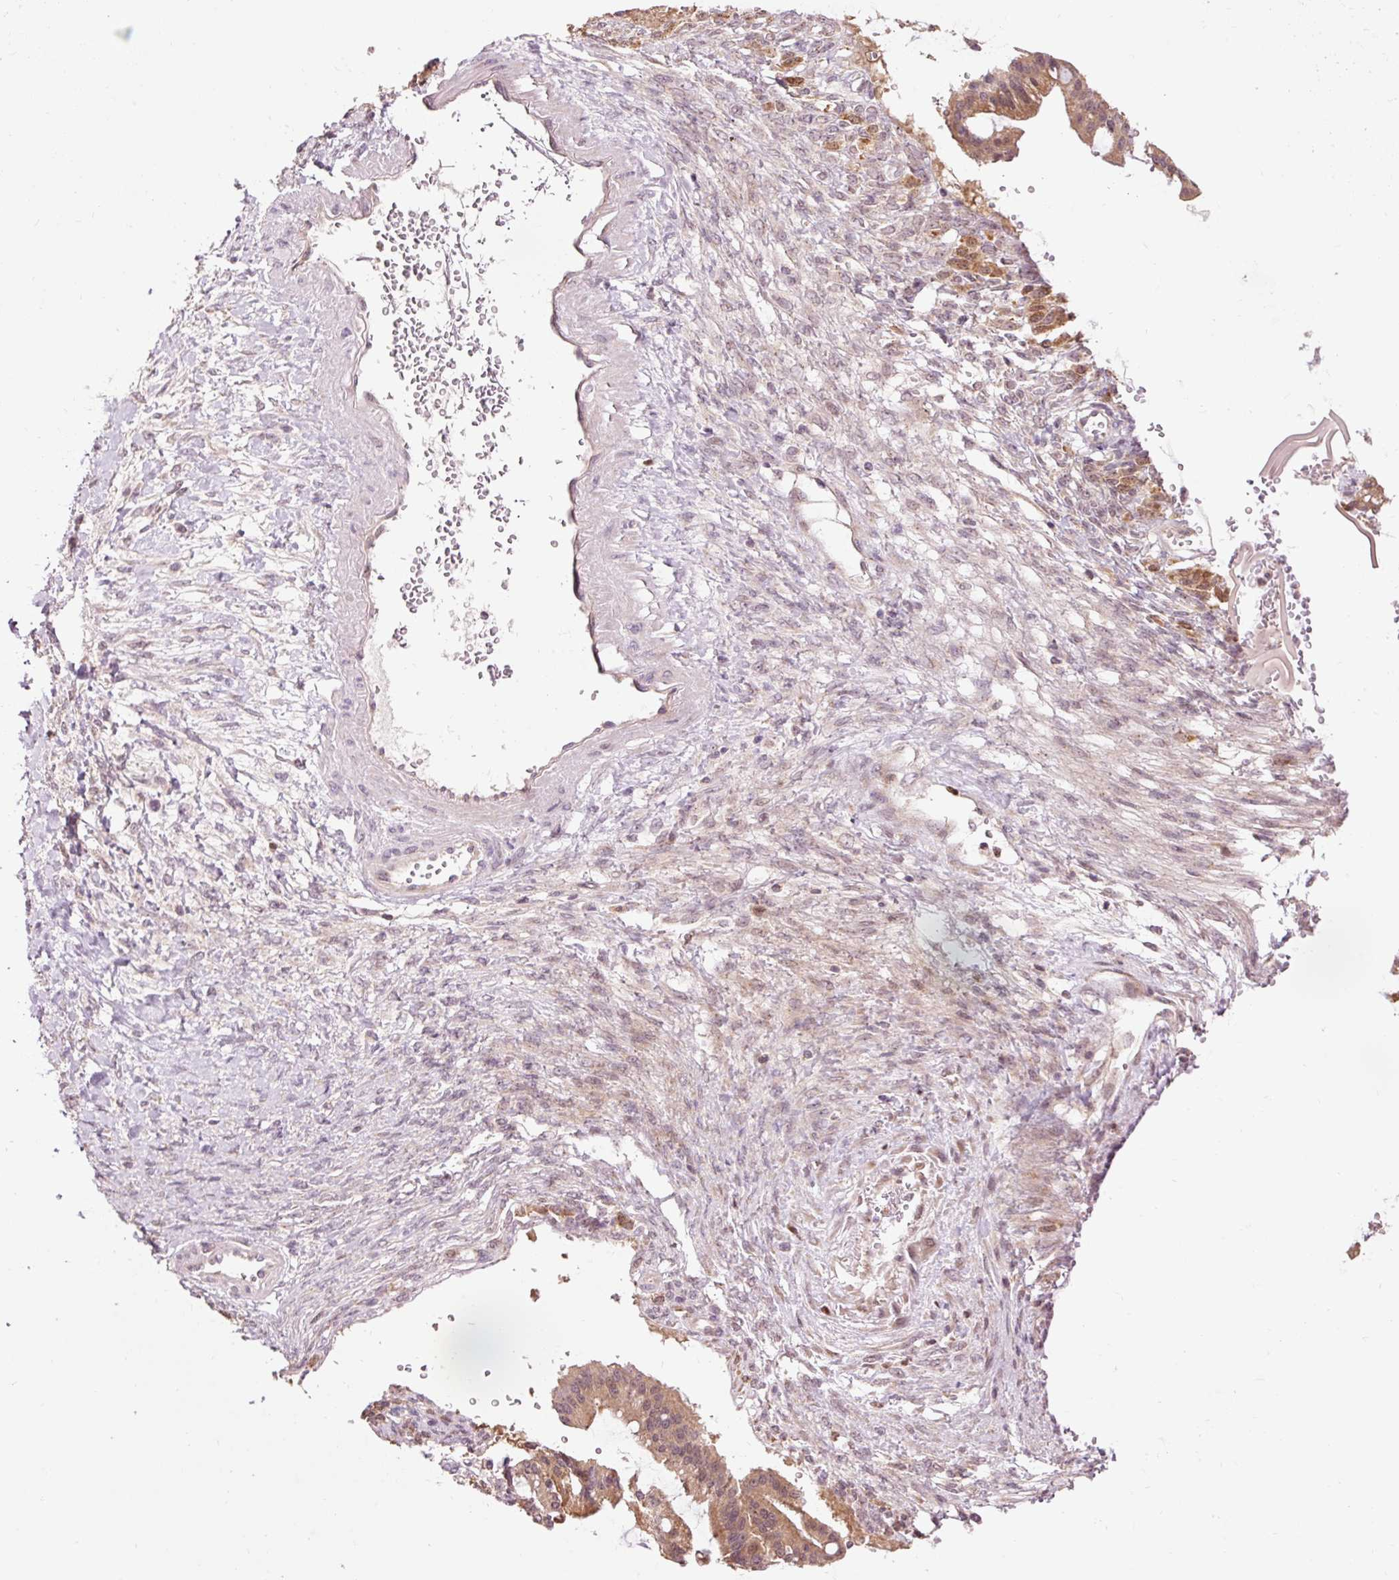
{"staining": {"intensity": "moderate", "quantity": ">75%", "location": "cytoplasmic/membranous"}, "tissue": "ovarian cancer", "cell_type": "Tumor cells", "image_type": "cancer", "snomed": [{"axis": "morphology", "description": "Cystadenocarcinoma, mucinous, NOS"}, {"axis": "topography", "description": "Ovary"}], "caption": "This image displays immunohistochemistry staining of human ovarian mucinous cystadenocarcinoma, with medium moderate cytoplasmic/membranous staining in about >75% of tumor cells.", "gene": "PRDX5", "patient": {"sex": "female", "age": 73}}